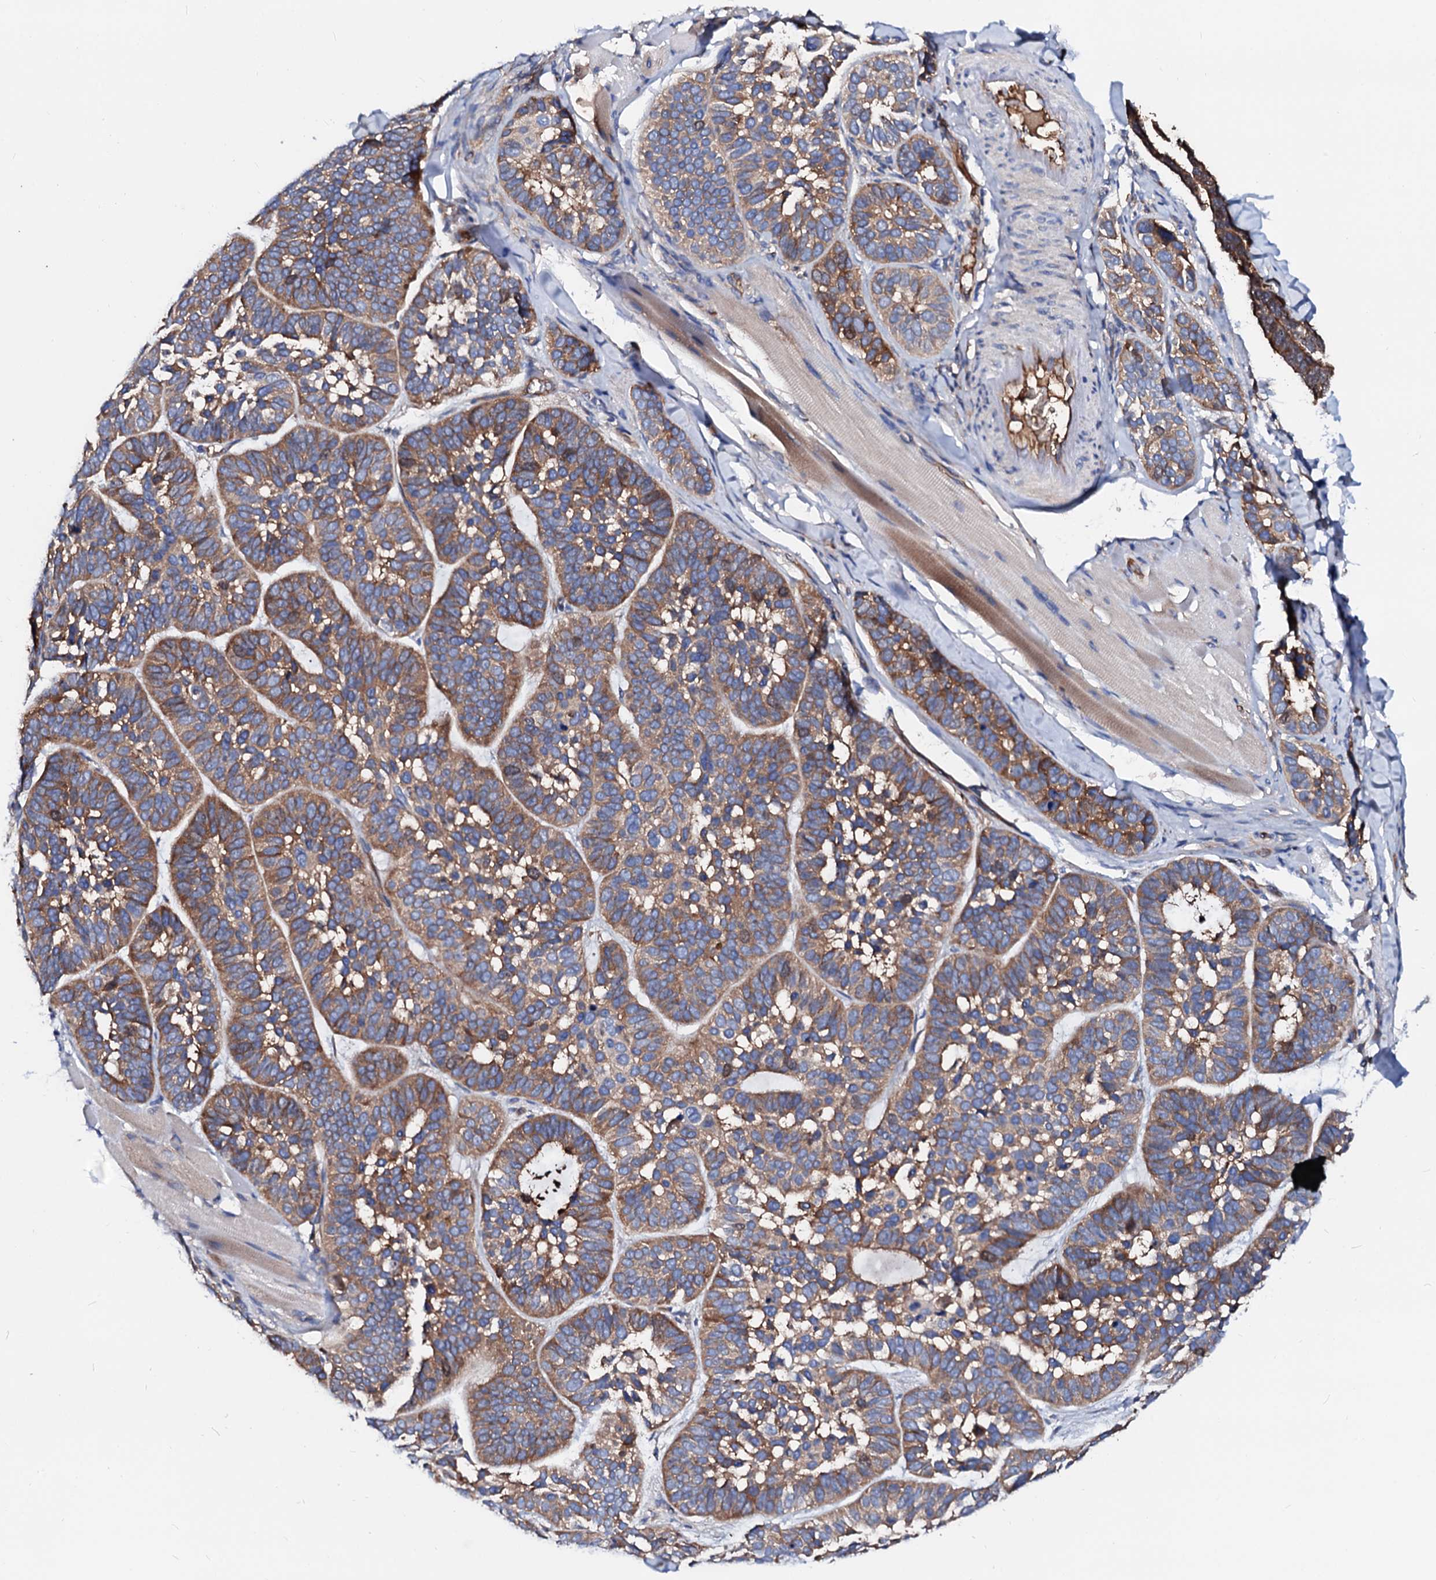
{"staining": {"intensity": "moderate", "quantity": ">75%", "location": "cytoplasmic/membranous"}, "tissue": "skin cancer", "cell_type": "Tumor cells", "image_type": "cancer", "snomed": [{"axis": "morphology", "description": "Basal cell carcinoma"}, {"axis": "topography", "description": "Skin"}], "caption": "A histopathology image of human basal cell carcinoma (skin) stained for a protein shows moderate cytoplasmic/membranous brown staining in tumor cells.", "gene": "CSKMT", "patient": {"sex": "male", "age": 62}}